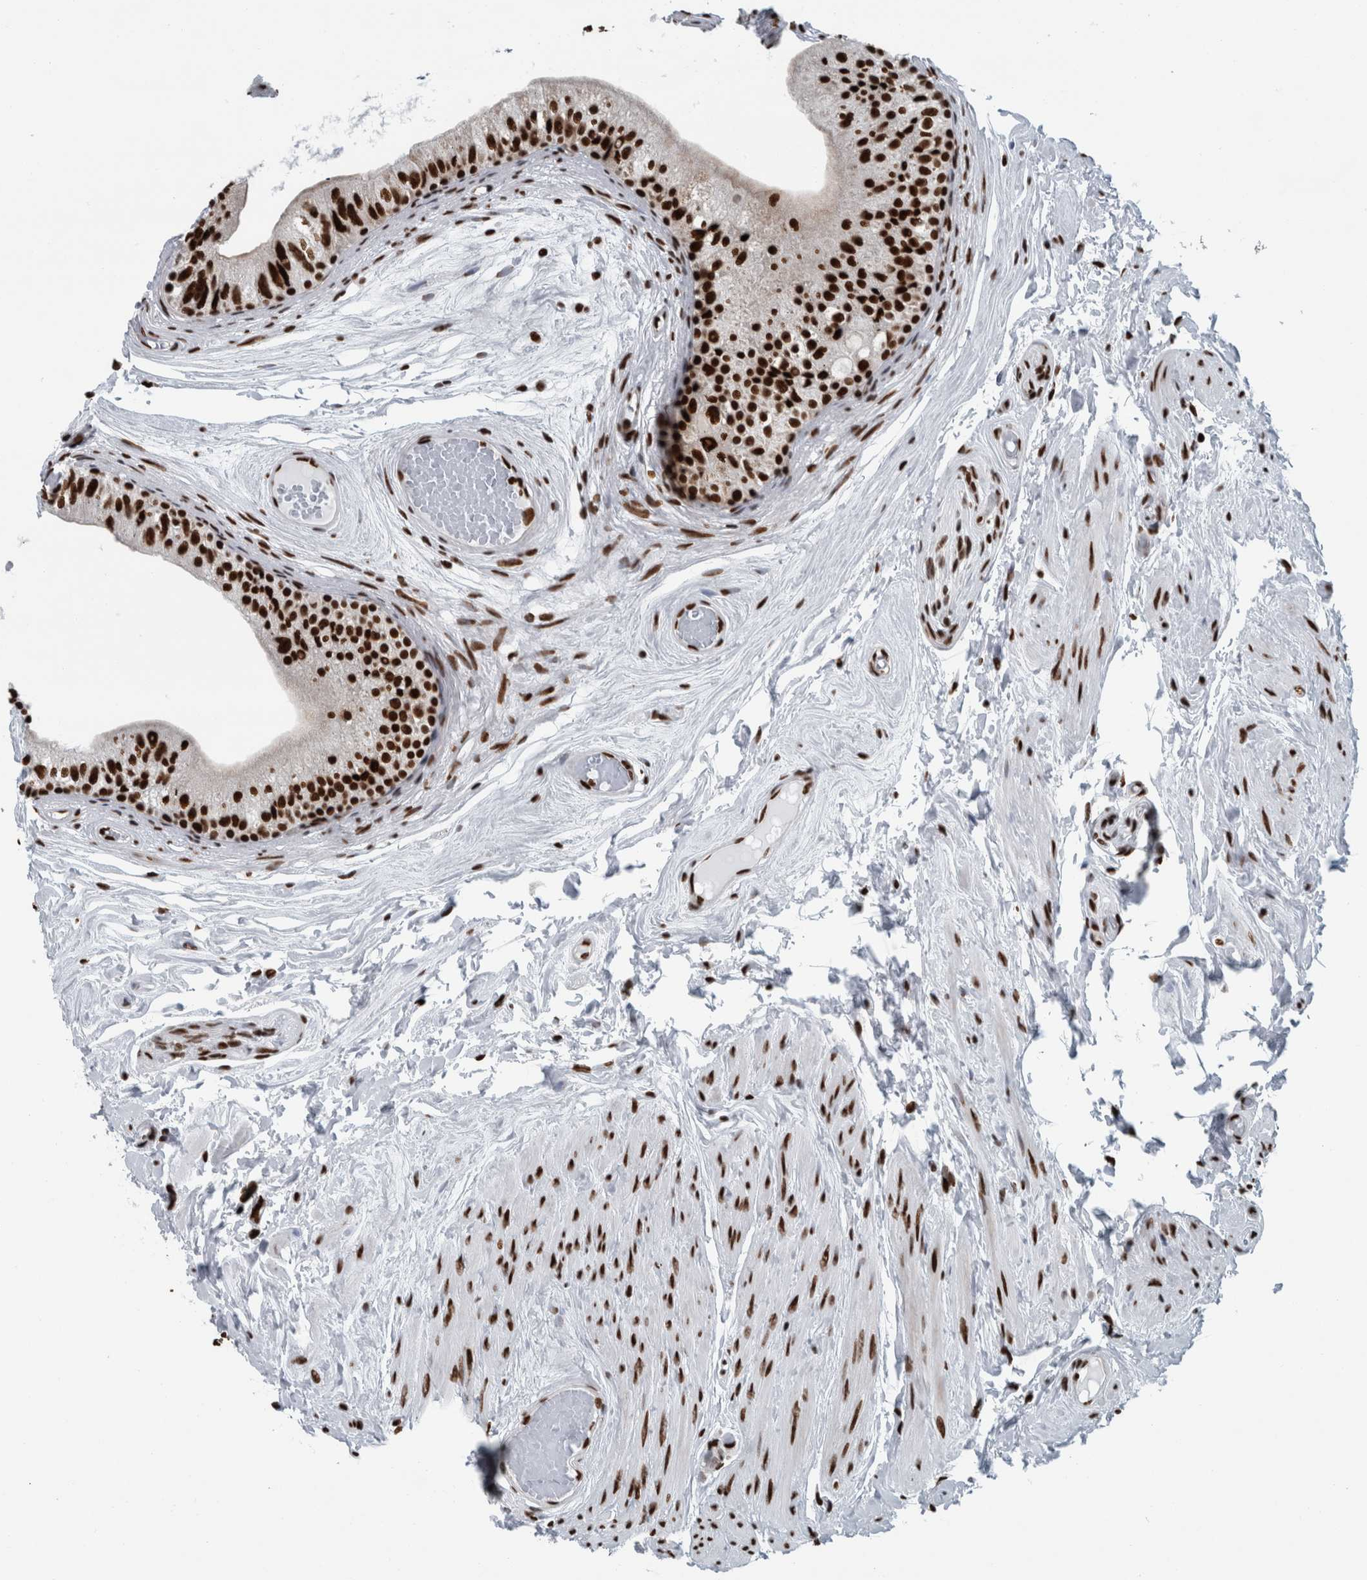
{"staining": {"intensity": "strong", "quantity": ">75%", "location": "nuclear"}, "tissue": "epididymis", "cell_type": "Glandular cells", "image_type": "normal", "snomed": [{"axis": "morphology", "description": "Normal tissue, NOS"}, {"axis": "topography", "description": "Epididymis"}], "caption": "Immunohistochemistry staining of unremarkable epididymis, which exhibits high levels of strong nuclear positivity in about >75% of glandular cells indicating strong nuclear protein staining. The staining was performed using DAB (brown) for protein detection and nuclei were counterstained in hematoxylin (blue).", "gene": "DNMT3A", "patient": {"sex": "male", "age": 79}}